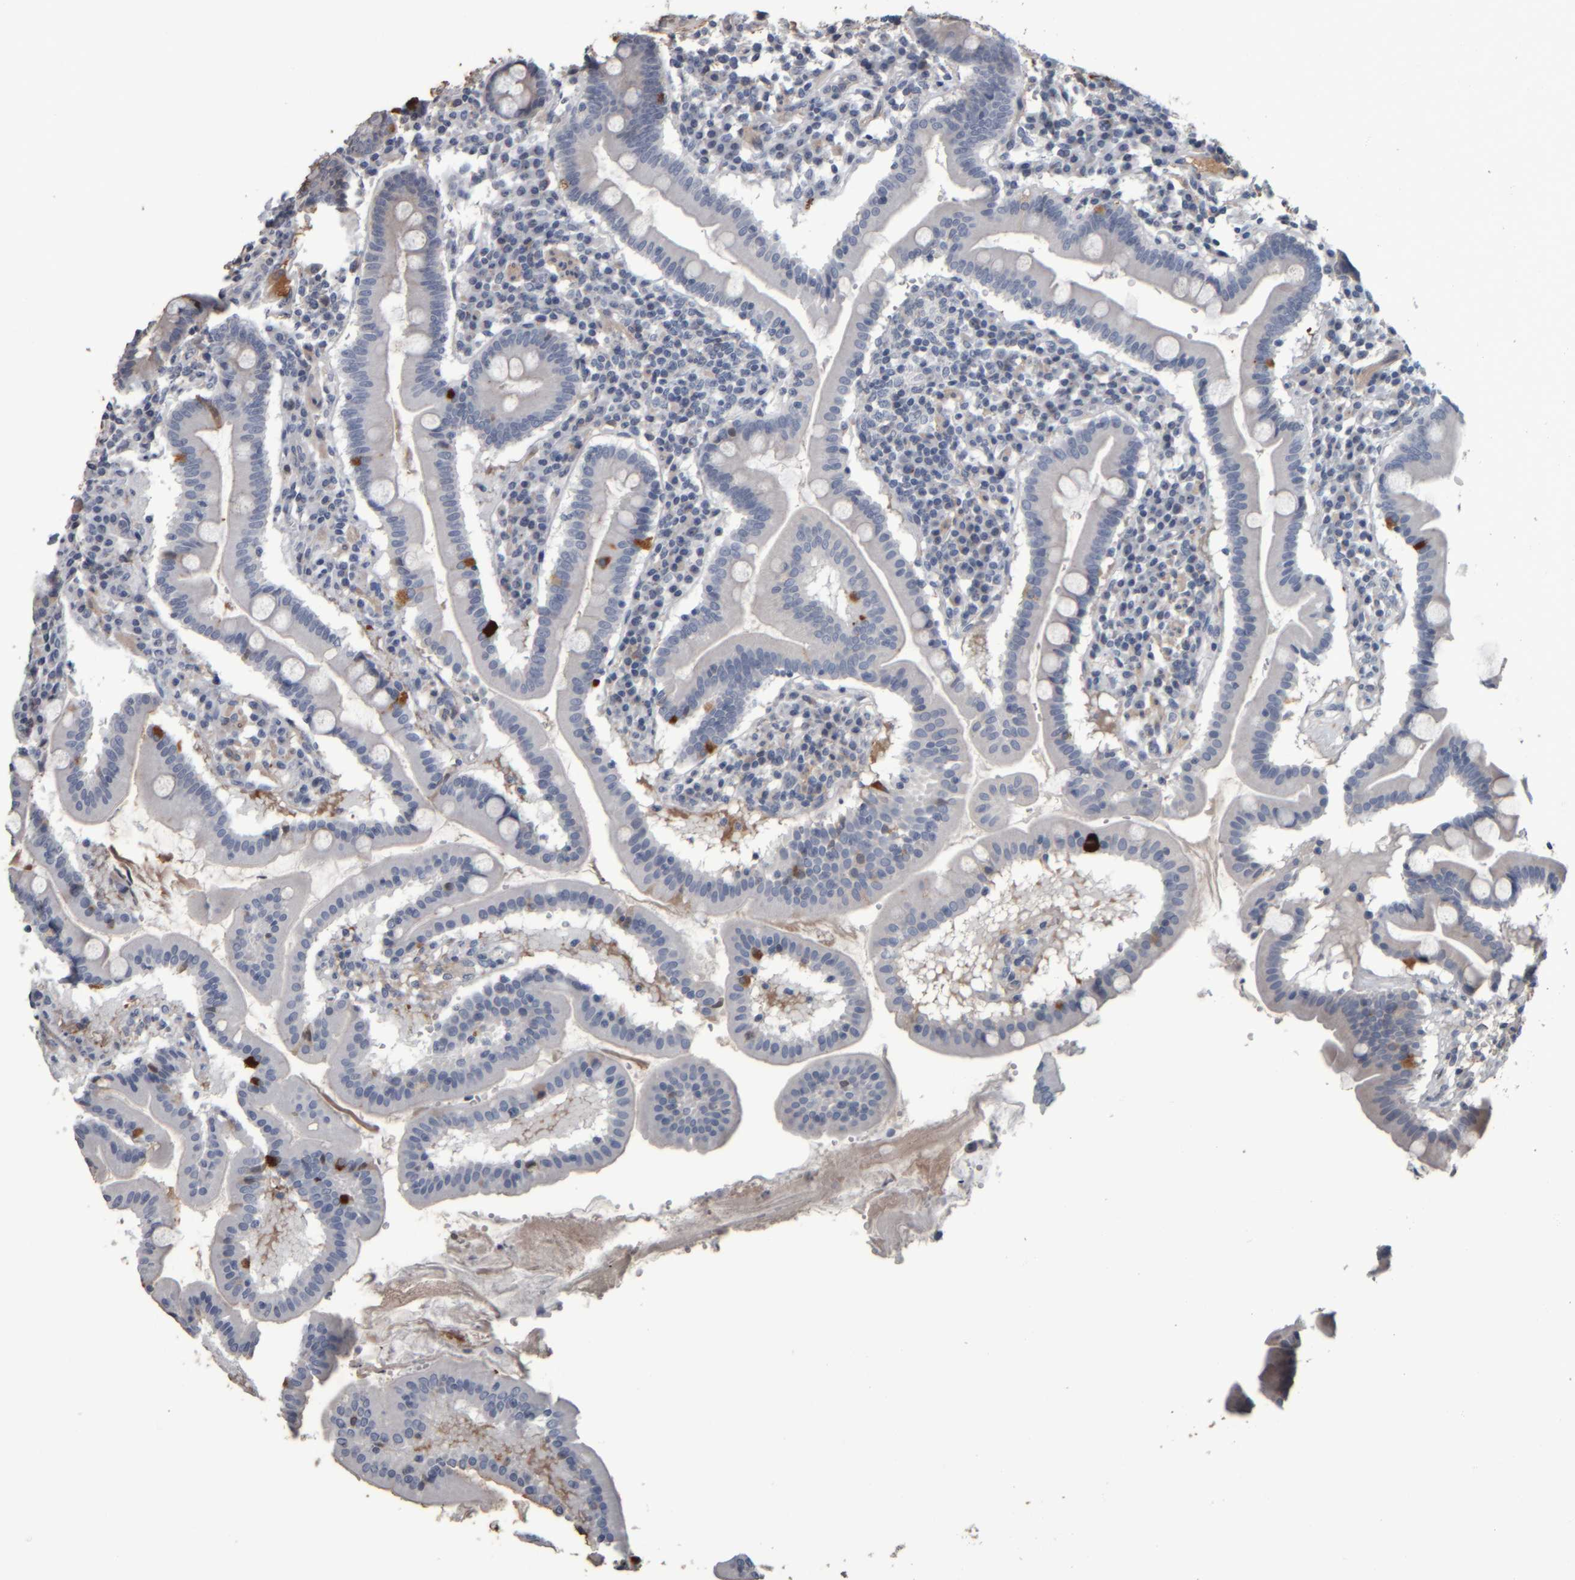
{"staining": {"intensity": "weak", "quantity": "<25%", "location": "cytoplasmic/membranous"}, "tissue": "duodenum", "cell_type": "Glandular cells", "image_type": "normal", "snomed": [{"axis": "morphology", "description": "Normal tissue, NOS"}, {"axis": "topography", "description": "Duodenum"}], "caption": "IHC of unremarkable duodenum exhibits no staining in glandular cells. (DAB (3,3'-diaminobenzidine) IHC visualized using brightfield microscopy, high magnification).", "gene": "CAVIN4", "patient": {"sex": "male", "age": 50}}